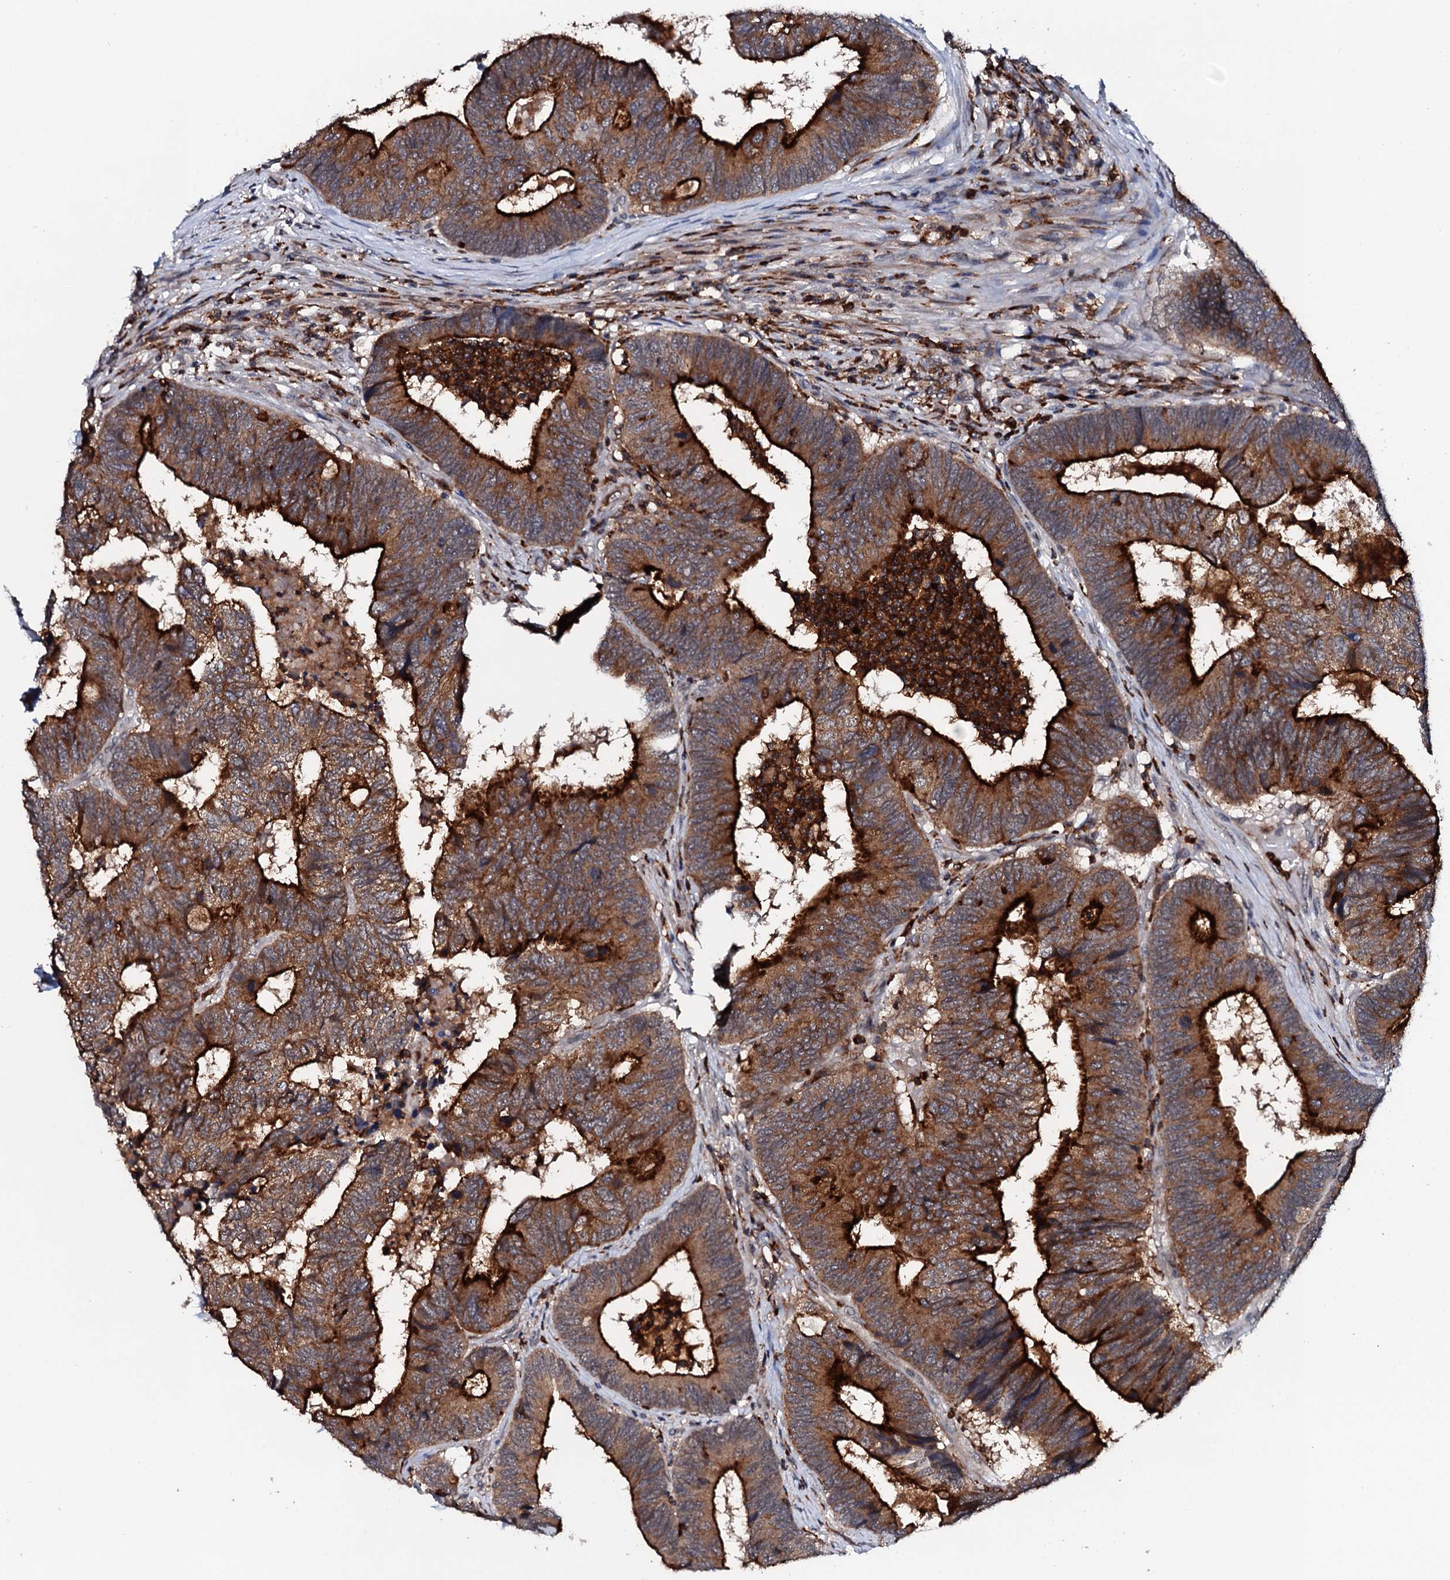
{"staining": {"intensity": "strong", "quantity": ">75%", "location": "cytoplasmic/membranous"}, "tissue": "colorectal cancer", "cell_type": "Tumor cells", "image_type": "cancer", "snomed": [{"axis": "morphology", "description": "Adenocarcinoma, NOS"}, {"axis": "topography", "description": "Colon"}], "caption": "Protein staining shows strong cytoplasmic/membranous positivity in about >75% of tumor cells in colorectal cancer (adenocarcinoma).", "gene": "VAMP8", "patient": {"sex": "female", "age": 67}}